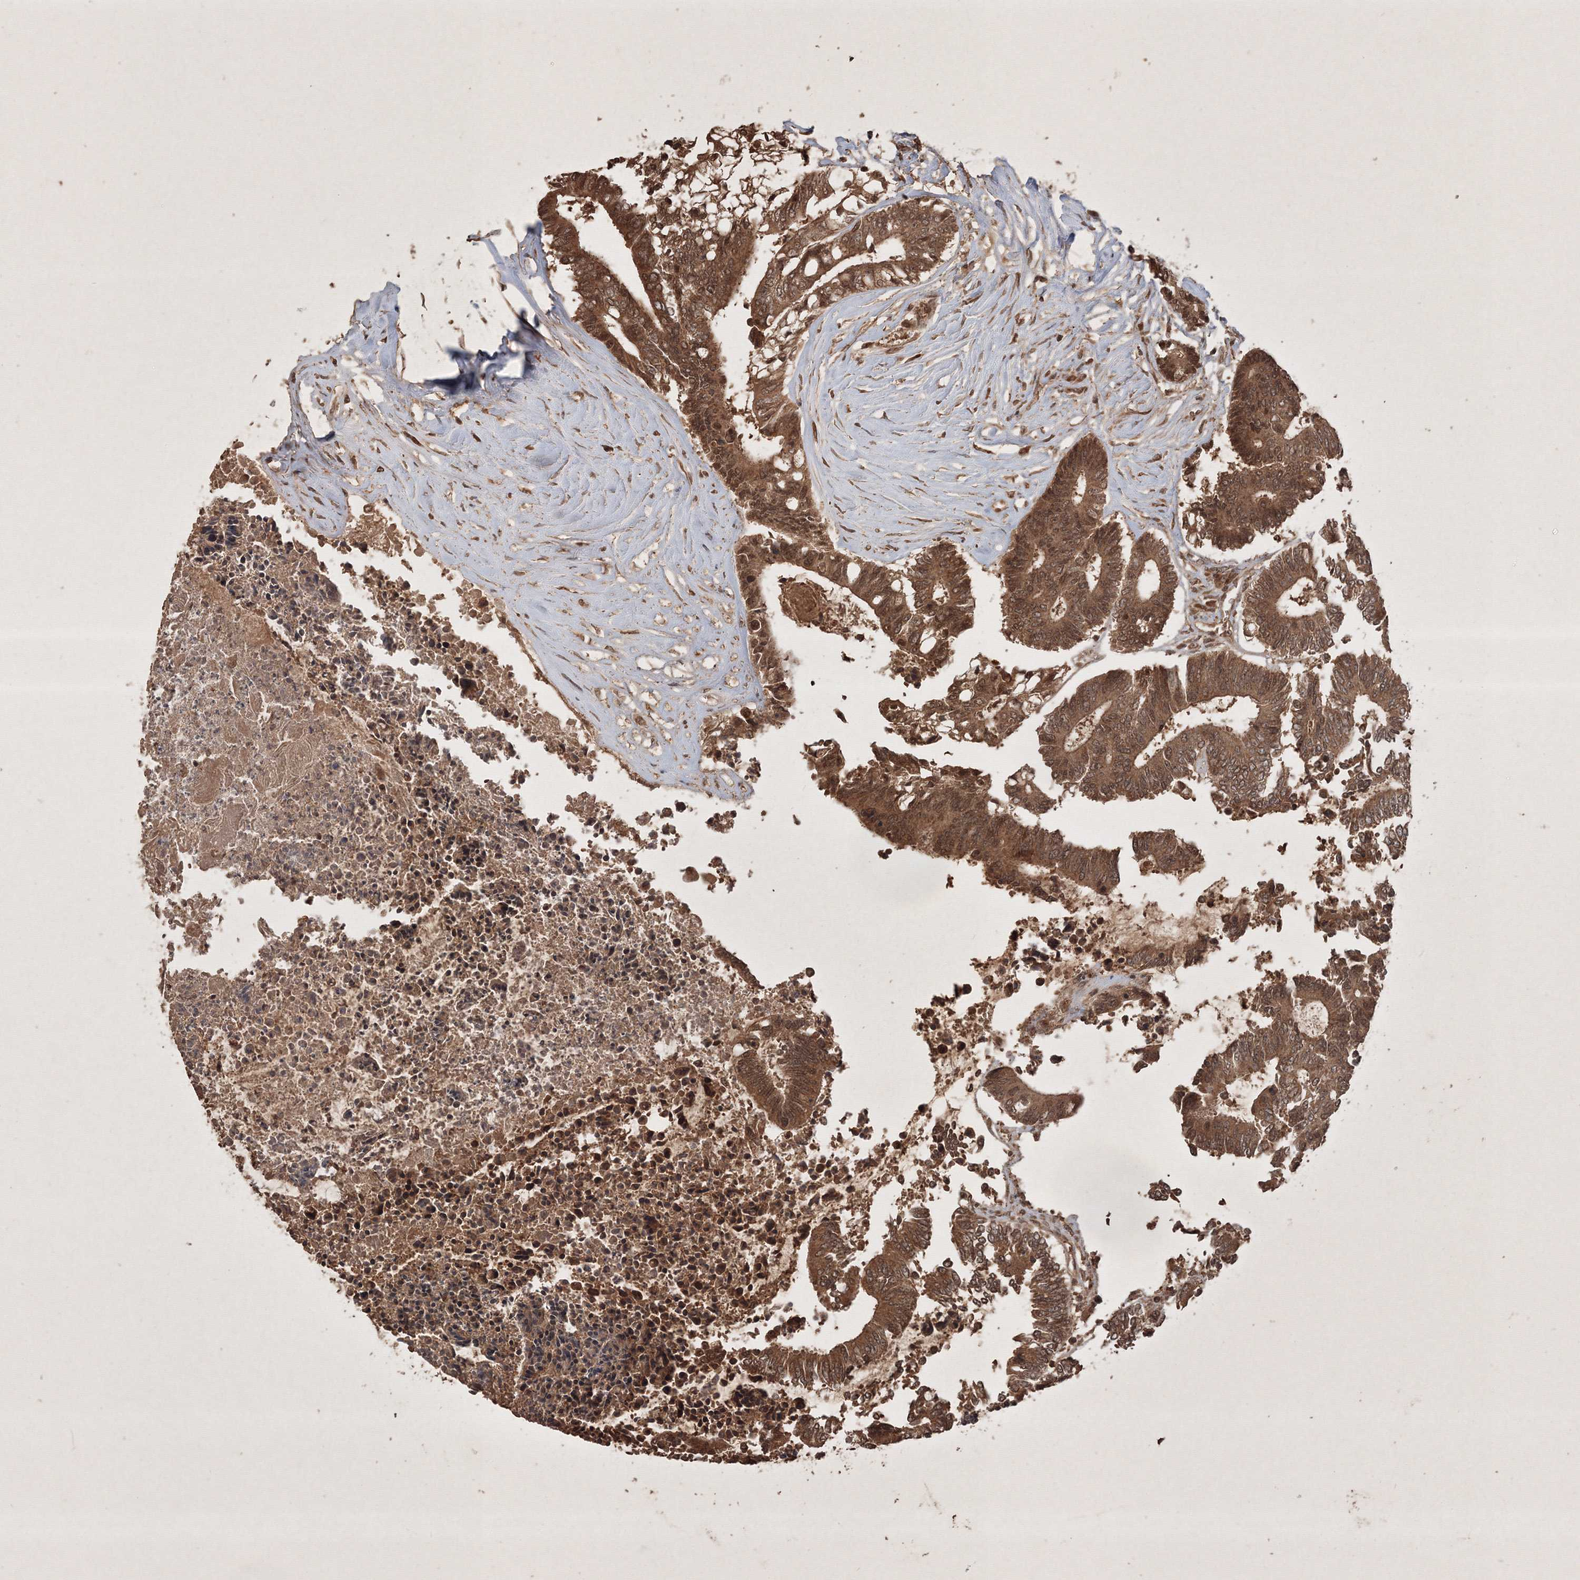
{"staining": {"intensity": "moderate", "quantity": ">75%", "location": "cytoplasmic/membranous,nuclear"}, "tissue": "colorectal cancer", "cell_type": "Tumor cells", "image_type": "cancer", "snomed": [{"axis": "morphology", "description": "Adenocarcinoma, NOS"}, {"axis": "topography", "description": "Rectum"}], "caption": "Human colorectal adenocarcinoma stained with a protein marker shows moderate staining in tumor cells.", "gene": "PELI3", "patient": {"sex": "male", "age": 63}}